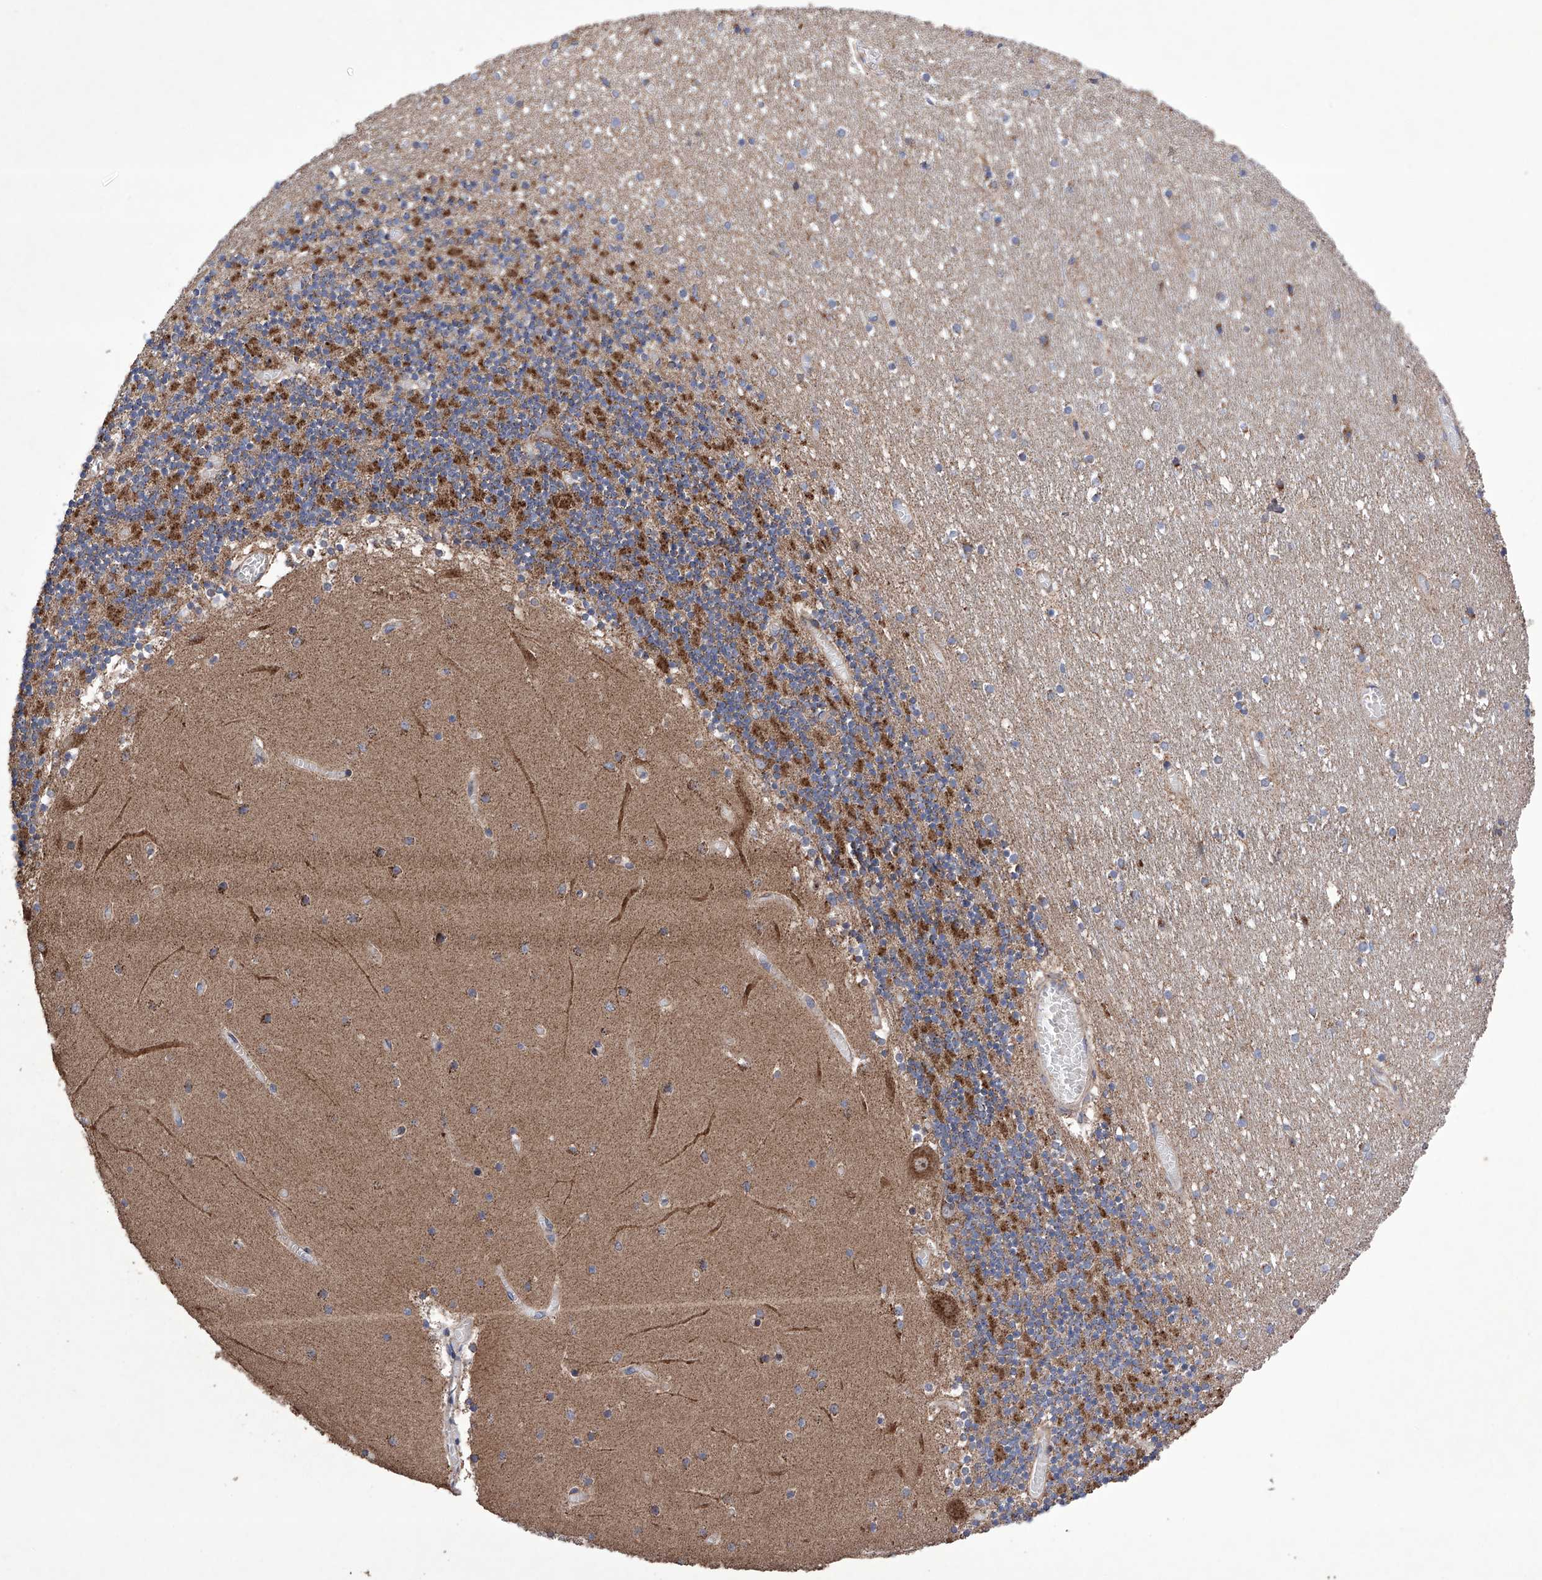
{"staining": {"intensity": "moderate", "quantity": ">75%", "location": "cytoplasmic/membranous"}, "tissue": "cerebellum", "cell_type": "Cells in granular layer", "image_type": "normal", "snomed": [{"axis": "morphology", "description": "Normal tissue, NOS"}, {"axis": "topography", "description": "Cerebellum"}], "caption": "A histopathology image showing moderate cytoplasmic/membranous staining in approximately >75% of cells in granular layer in benign cerebellum, as visualized by brown immunohistochemical staining.", "gene": "EFCAB2", "patient": {"sex": "female", "age": 28}}